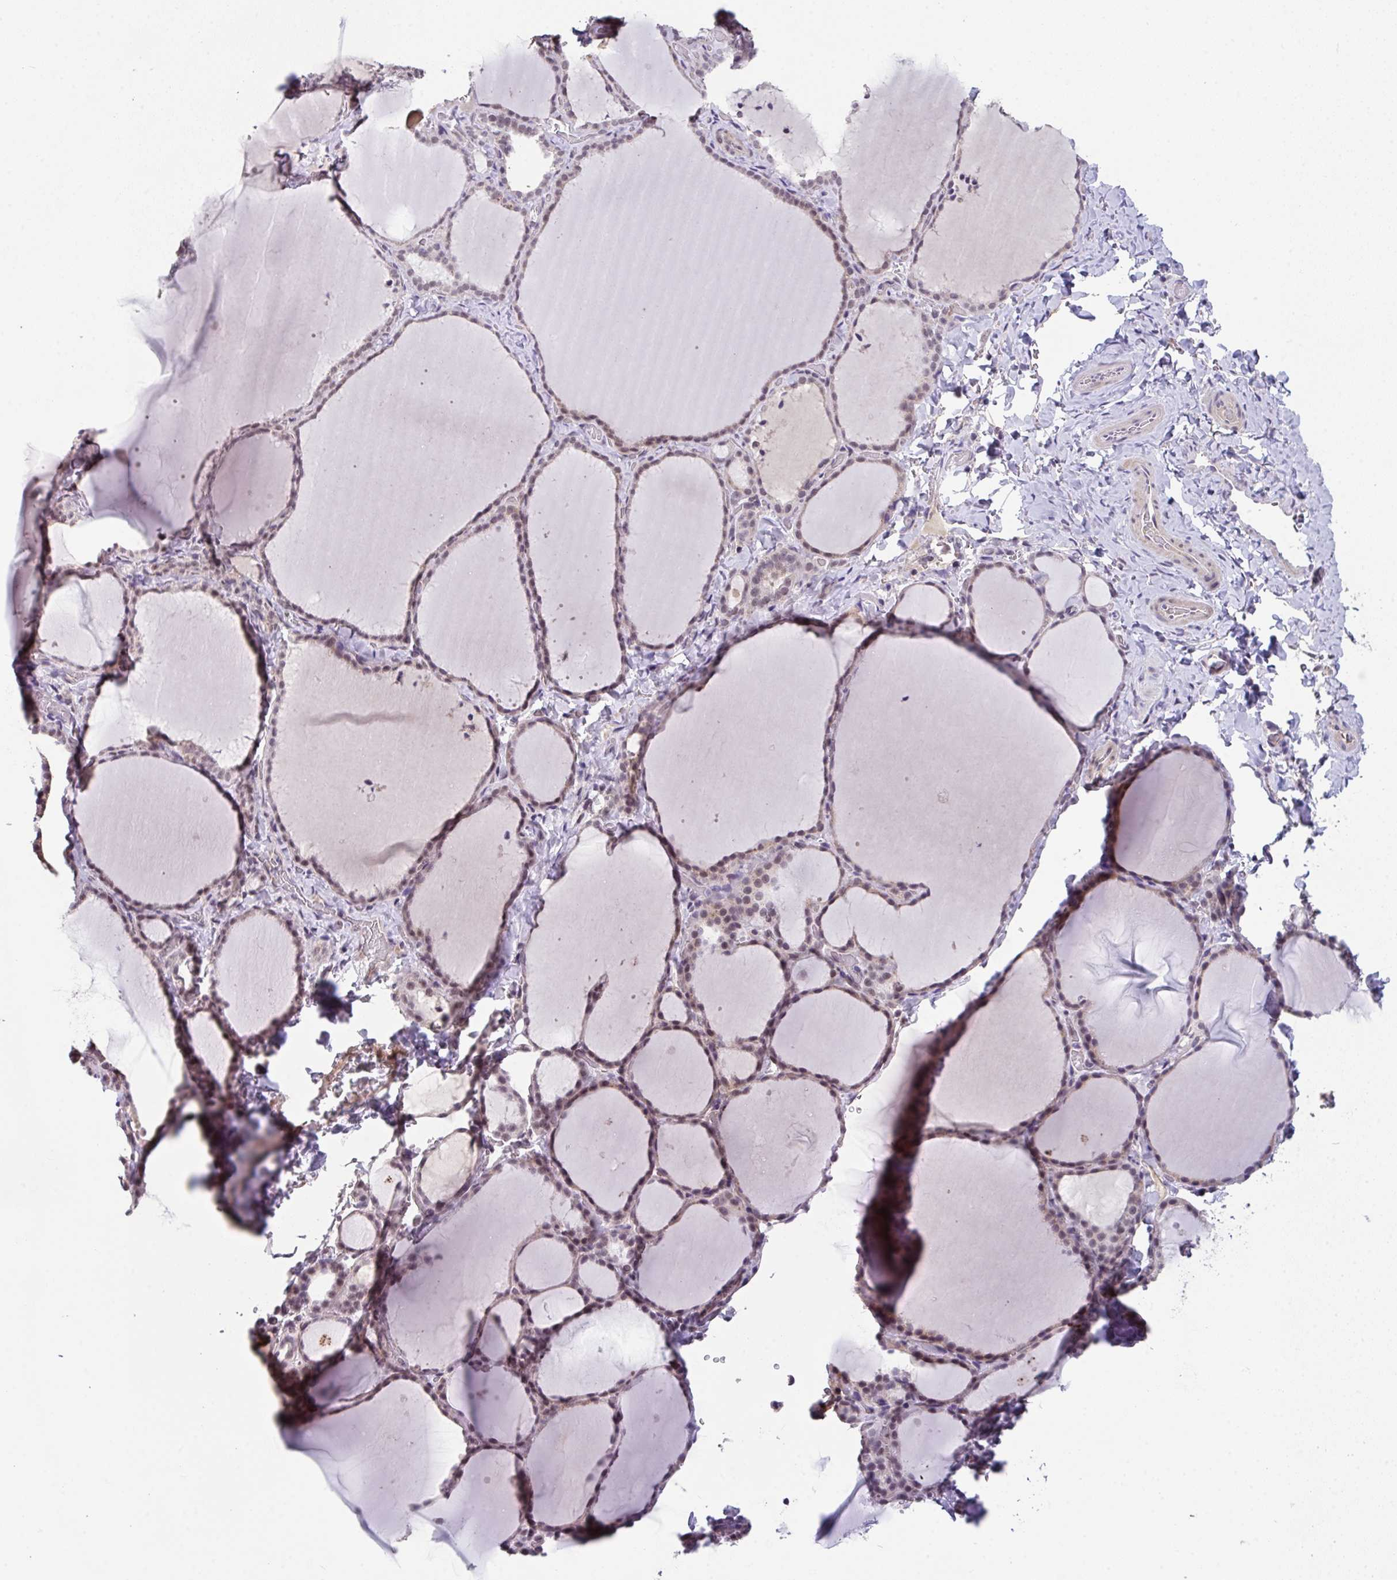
{"staining": {"intensity": "moderate", "quantity": "25%-75%", "location": "nuclear"}, "tissue": "thyroid gland", "cell_type": "Glandular cells", "image_type": "normal", "snomed": [{"axis": "morphology", "description": "Normal tissue, NOS"}, {"axis": "topography", "description": "Thyroid gland"}], "caption": "Glandular cells display medium levels of moderate nuclear staining in about 25%-75% of cells in benign thyroid gland. (Brightfield microscopy of DAB IHC at high magnification).", "gene": "RBBP6", "patient": {"sex": "female", "age": 22}}